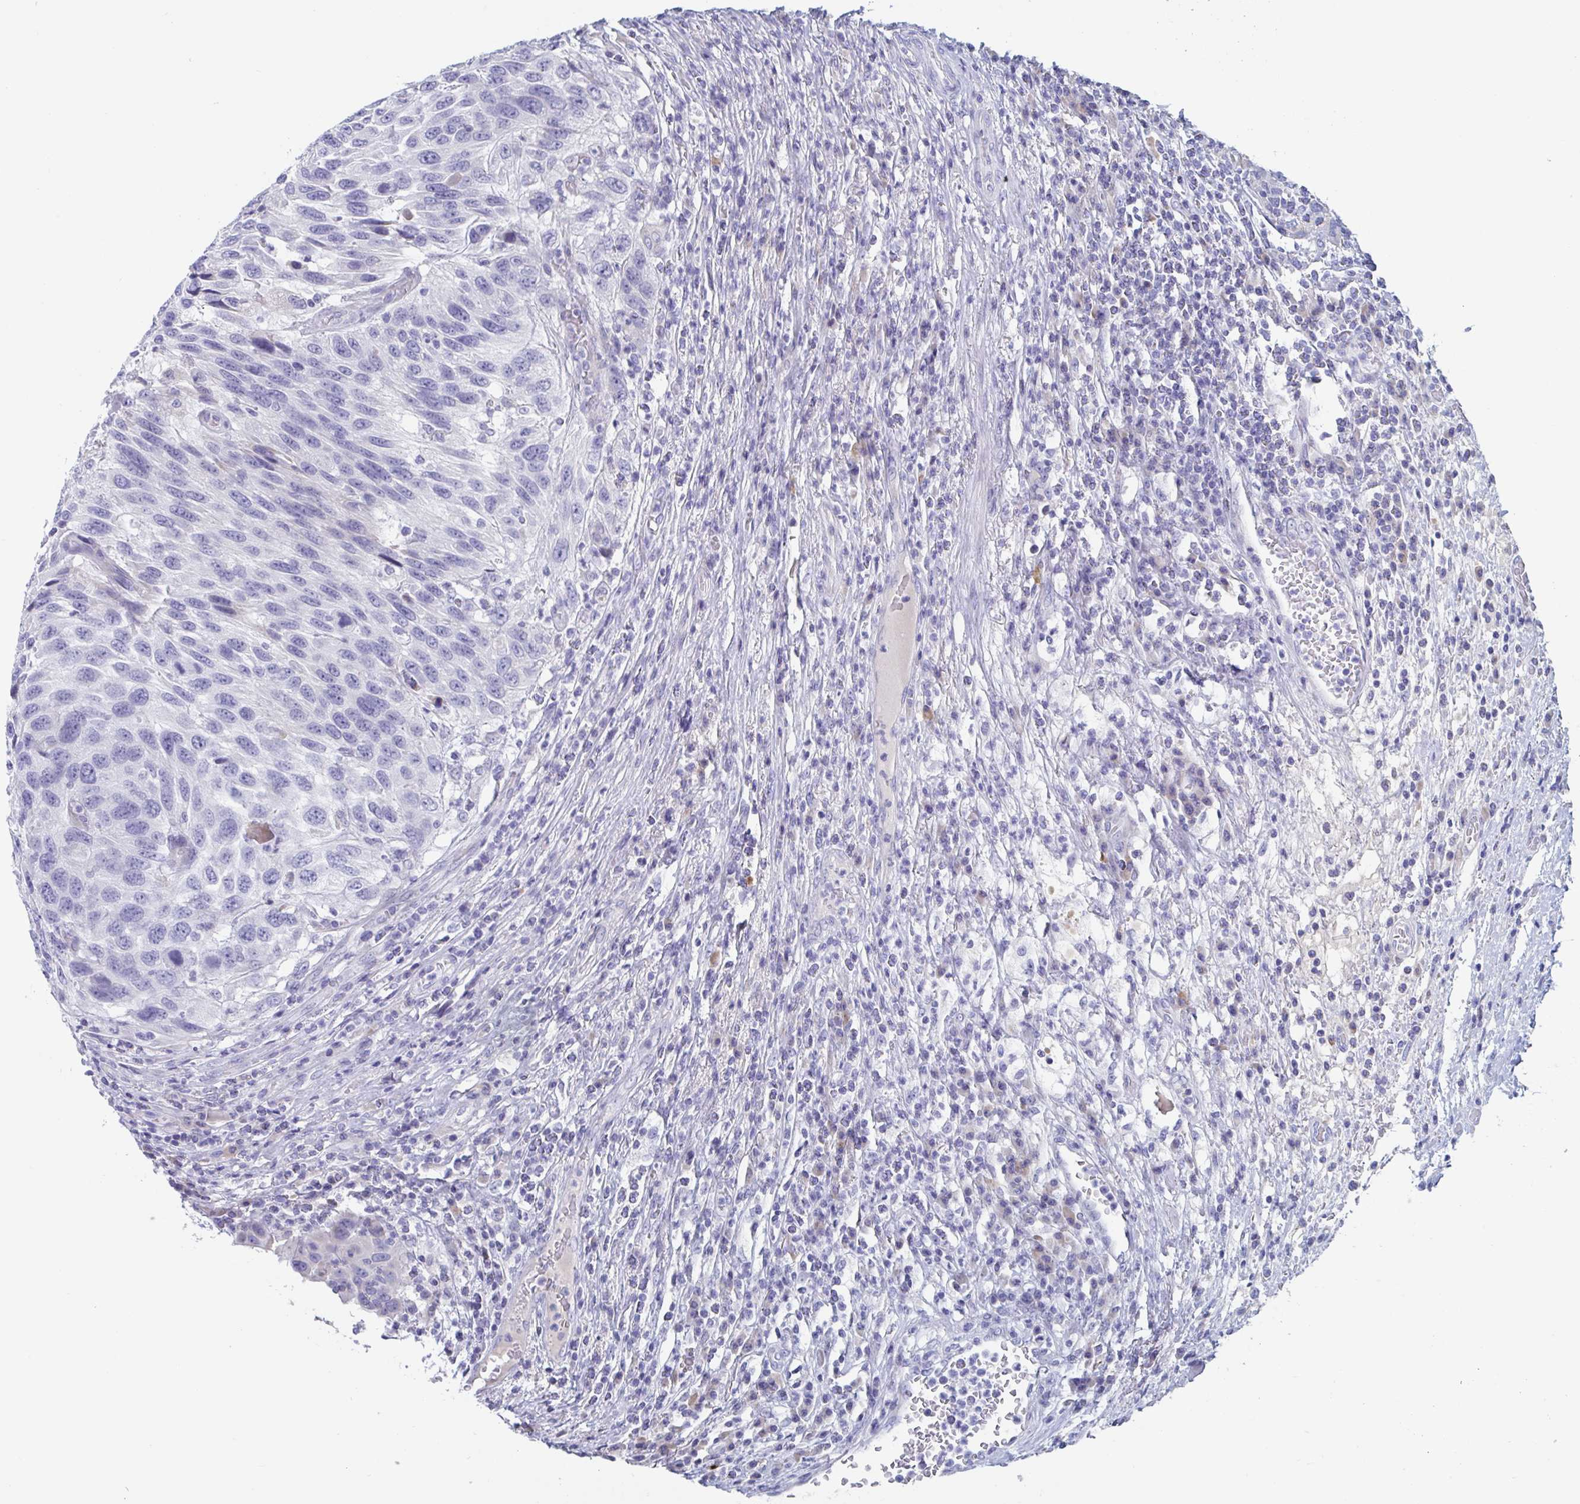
{"staining": {"intensity": "negative", "quantity": "none", "location": "none"}, "tissue": "urothelial cancer", "cell_type": "Tumor cells", "image_type": "cancer", "snomed": [{"axis": "morphology", "description": "Urothelial carcinoma, High grade"}, {"axis": "topography", "description": "Urinary bladder"}], "caption": "This is an IHC micrograph of human urothelial carcinoma (high-grade). There is no expression in tumor cells.", "gene": "DPEP3", "patient": {"sex": "female", "age": 70}}